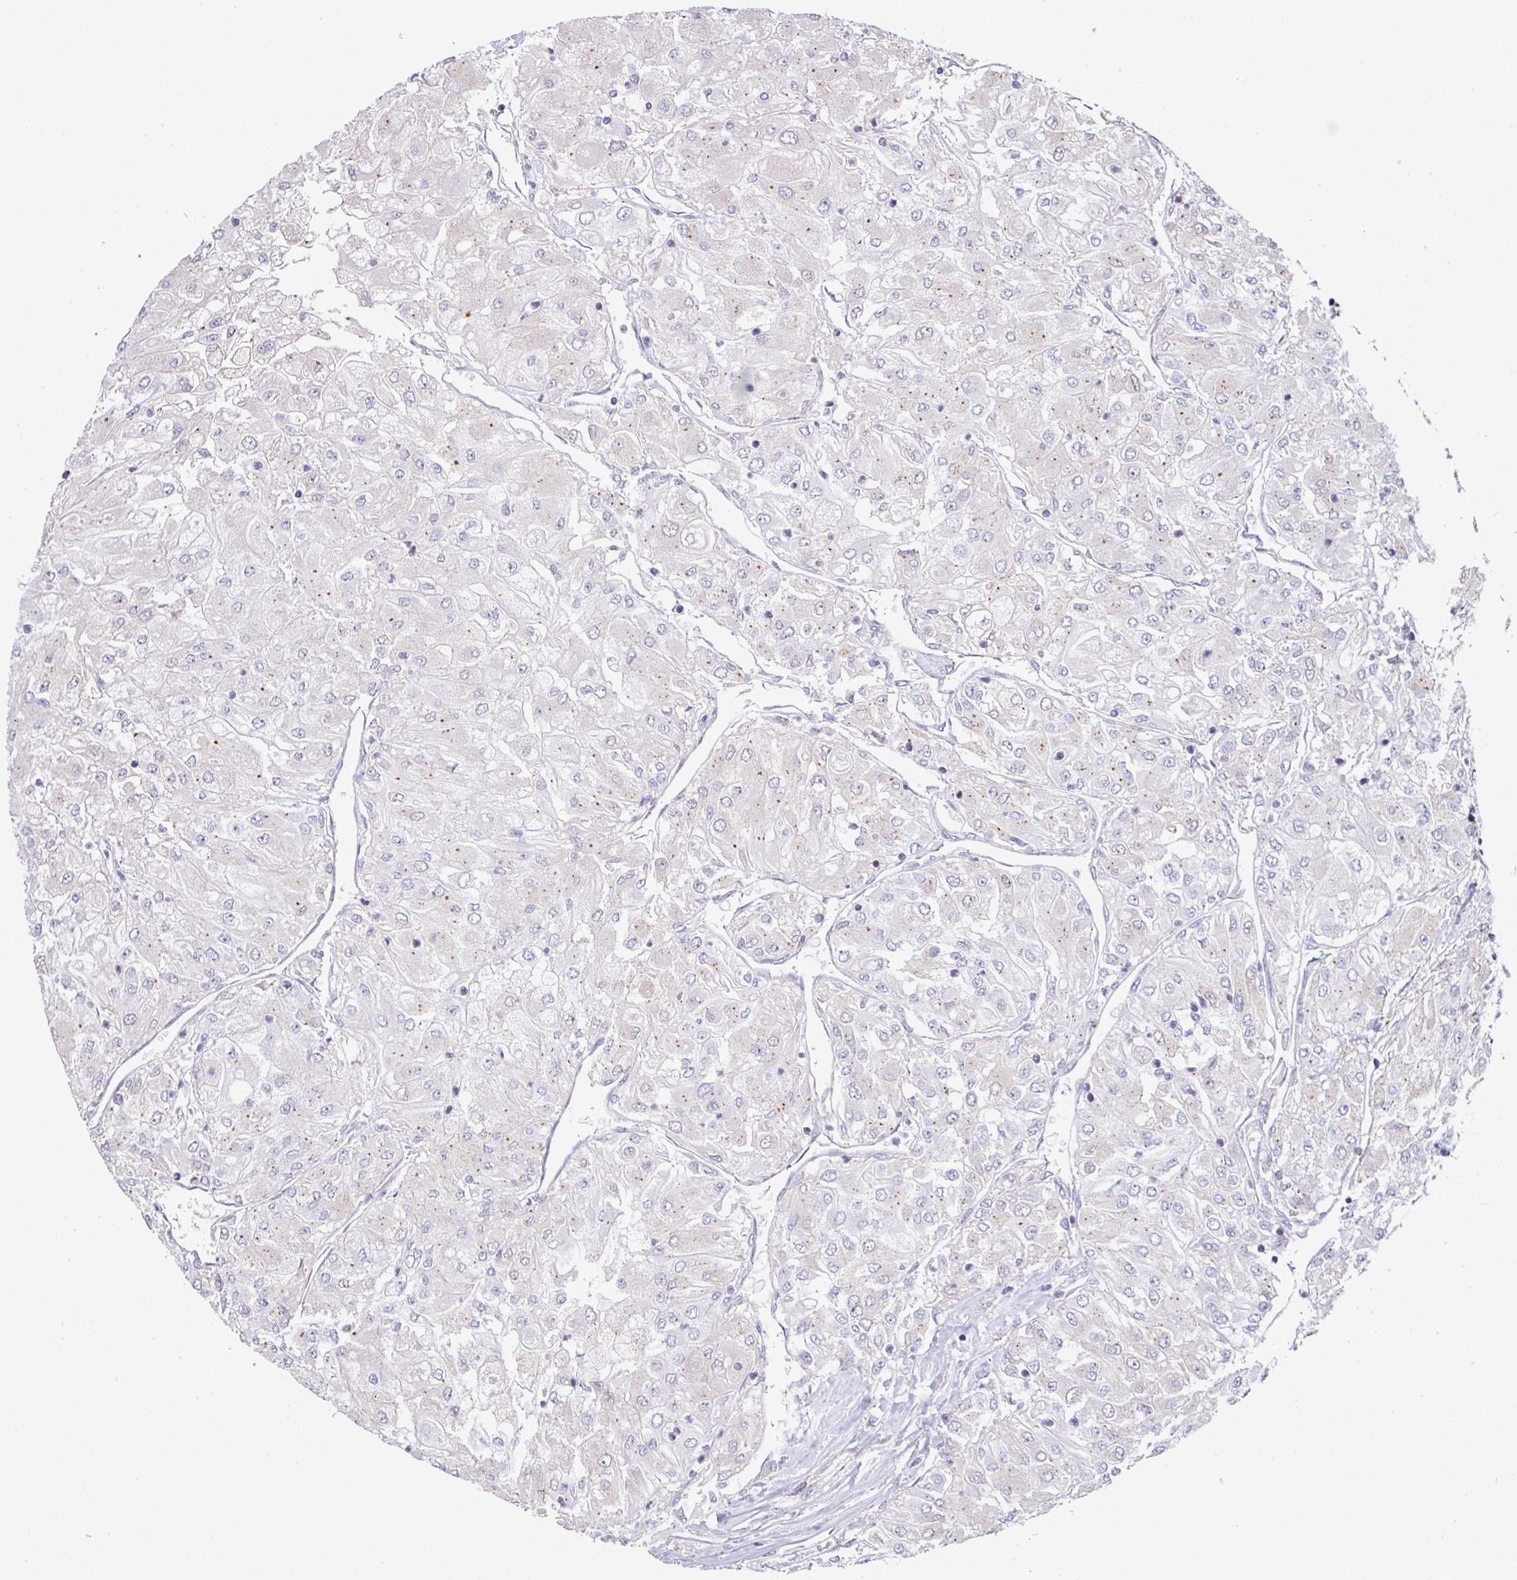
{"staining": {"intensity": "negative", "quantity": "none", "location": "none"}, "tissue": "renal cancer", "cell_type": "Tumor cells", "image_type": "cancer", "snomed": [{"axis": "morphology", "description": "Adenocarcinoma, NOS"}, {"axis": "topography", "description": "Kidney"}], "caption": "DAB (3,3'-diaminobenzidine) immunohistochemical staining of human renal adenocarcinoma exhibits no significant staining in tumor cells.", "gene": "SLAMF6", "patient": {"sex": "male", "age": 80}}